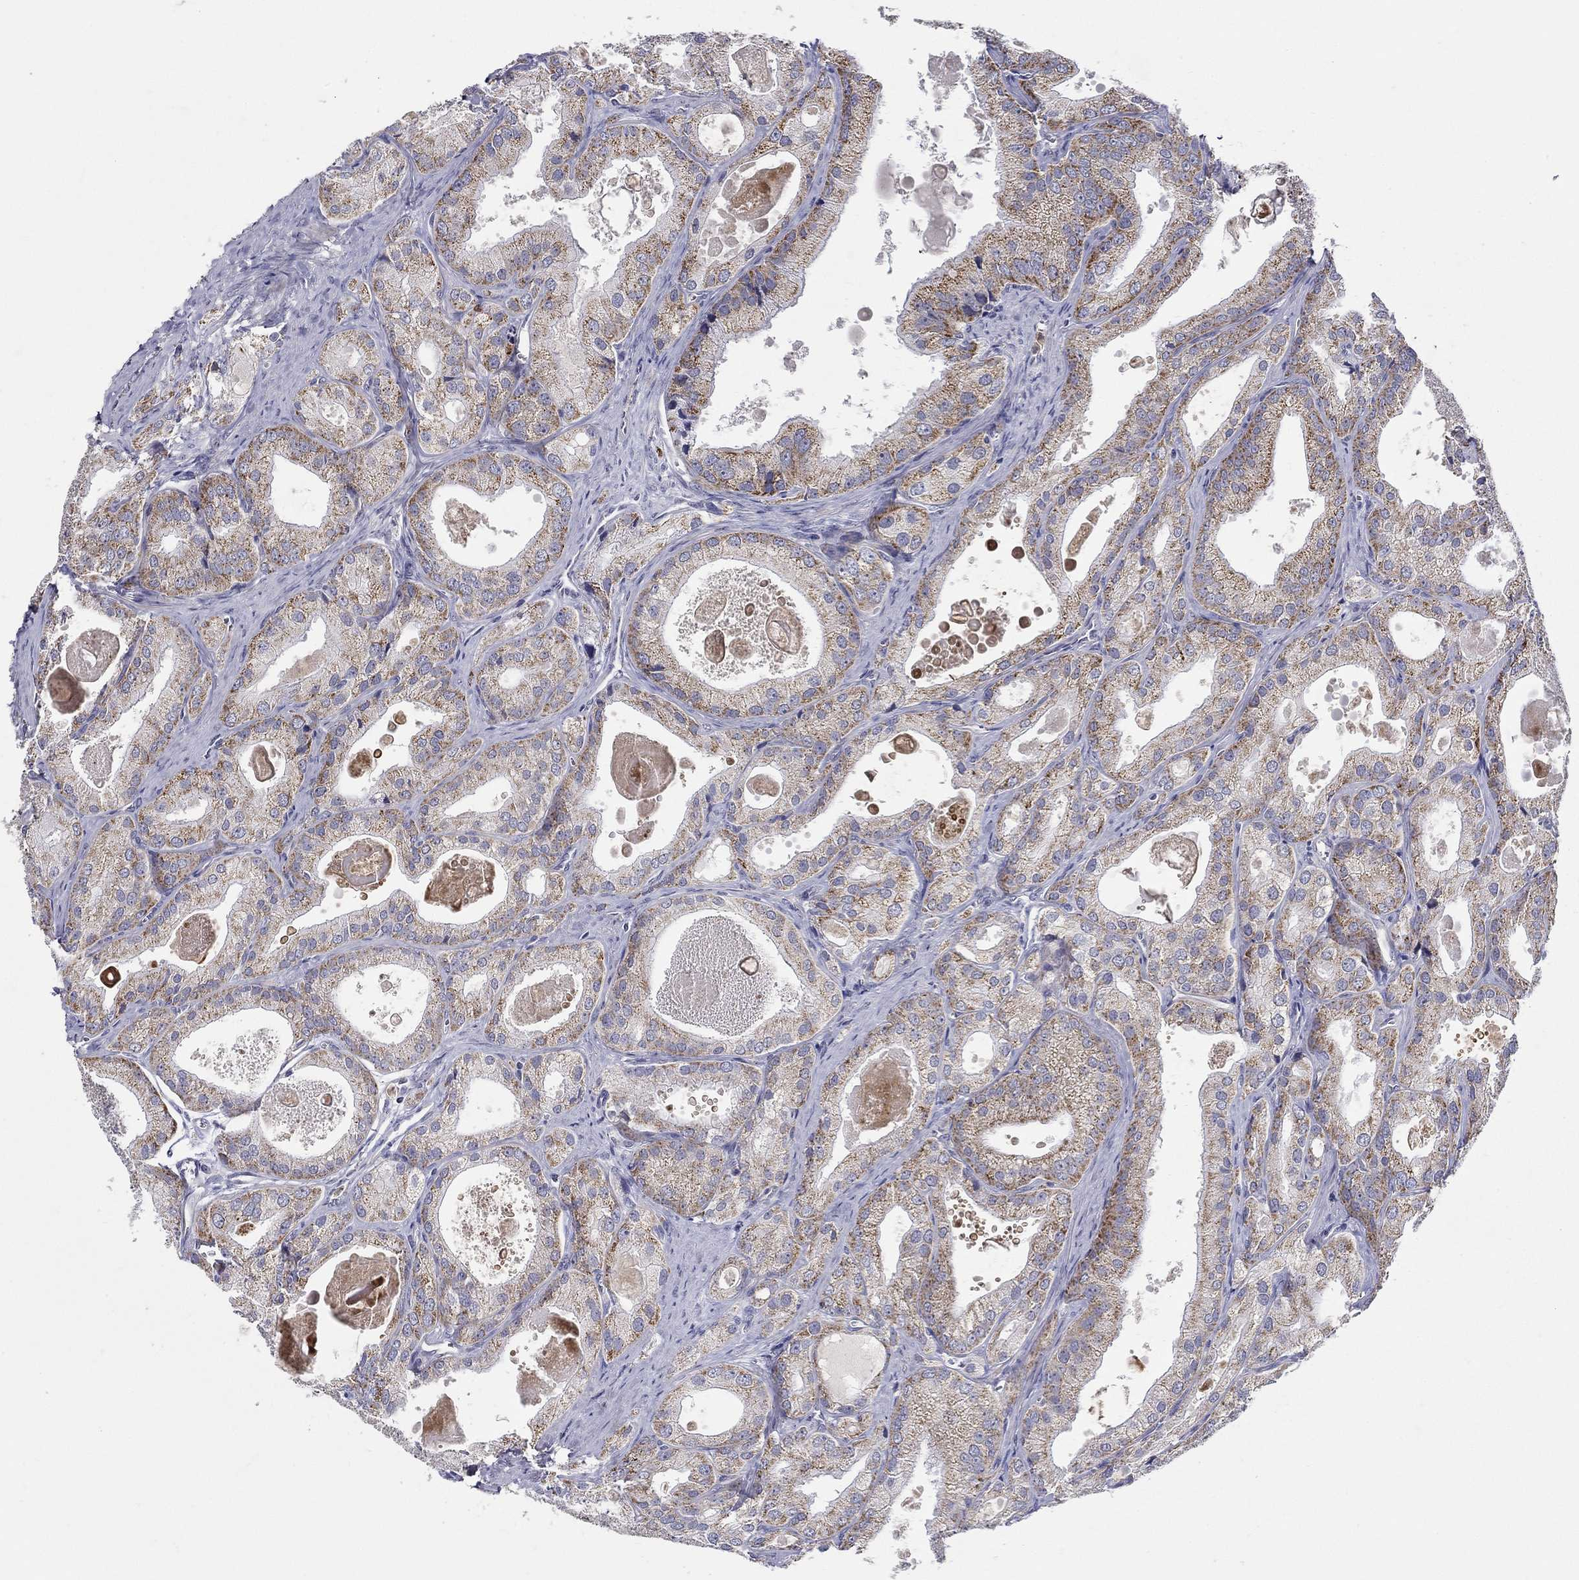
{"staining": {"intensity": "strong", "quantity": "25%-75%", "location": "cytoplasmic/membranous"}, "tissue": "prostate cancer", "cell_type": "Tumor cells", "image_type": "cancer", "snomed": [{"axis": "morphology", "description": "Adenocarcinoma, NOS"}, {"axis": "morphology", "description": "Adenocarcinoma, High grade"}, {"axis": "topography", "description": "Prostate"}], "caption": "Prostate cancer stained with IHC displays strong cytoplasmic/membranous expression in approximately 25%-75% of tumor cells.", "gene": "HMX2", "patient": {"sex": "male", "age": 70}}